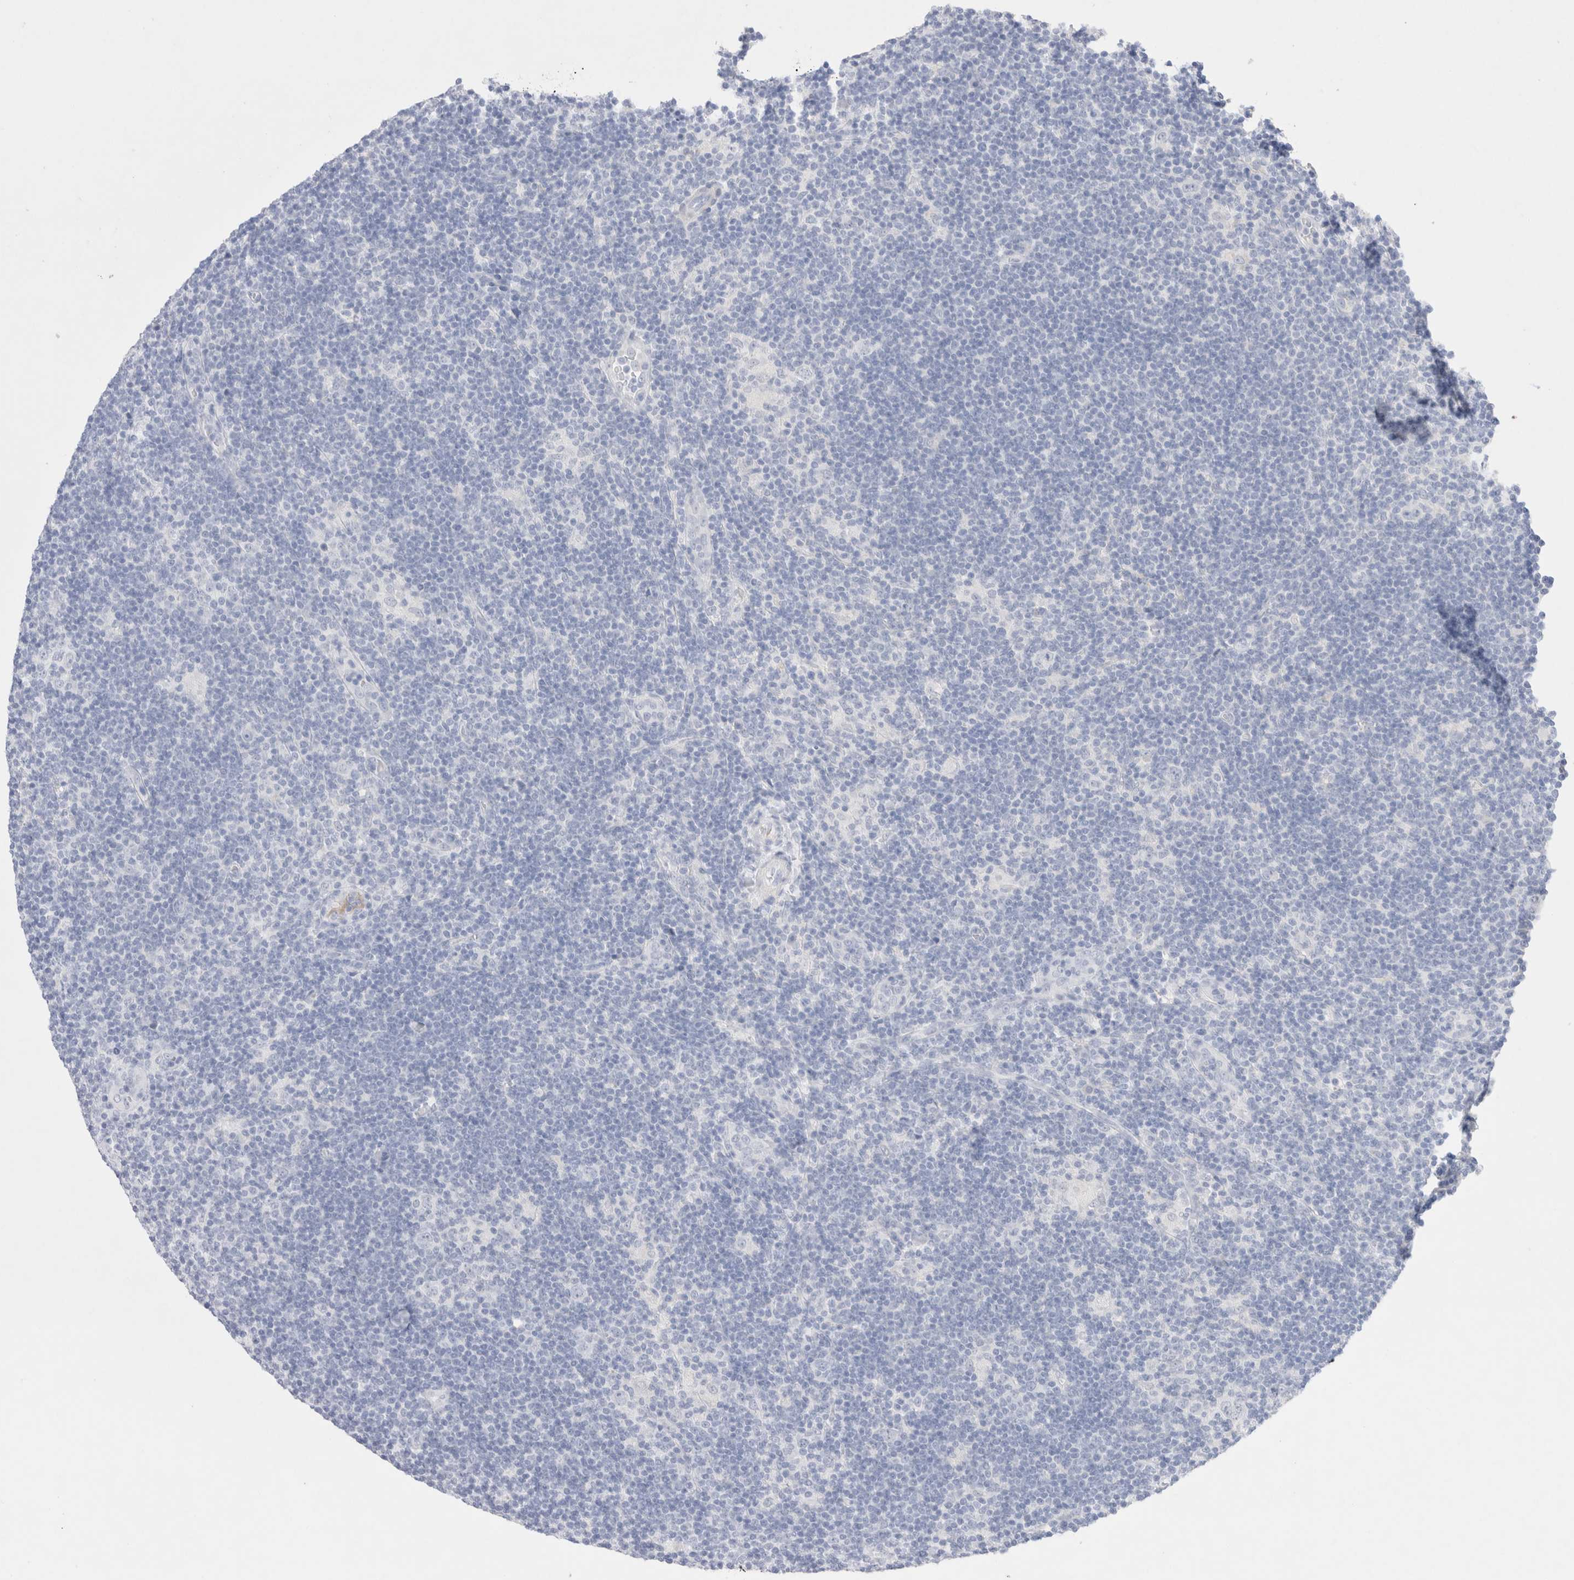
{"staining": {"intensity": "negative", "quantity": "none", "location": "none"}, "tissue": "lymphoma", "cell_type": "Tumor cells", "image_type": "cancer", "snomed": [{"axis": "morphology", "description": "Hodgkin's disease, NOS"}, {"axis": "topography", "description": "Lymph node"}], "caption": "High magnification brightfield microscopy of Hodgkin's disease stained with DAB (3,3'-diaminobenzidine) (brown) and counterstained with hematoxylin (blue): tumor cells show no significant positivity.", "gene": "EPCAM", "patient": {"sex": "female", "age": 57}}